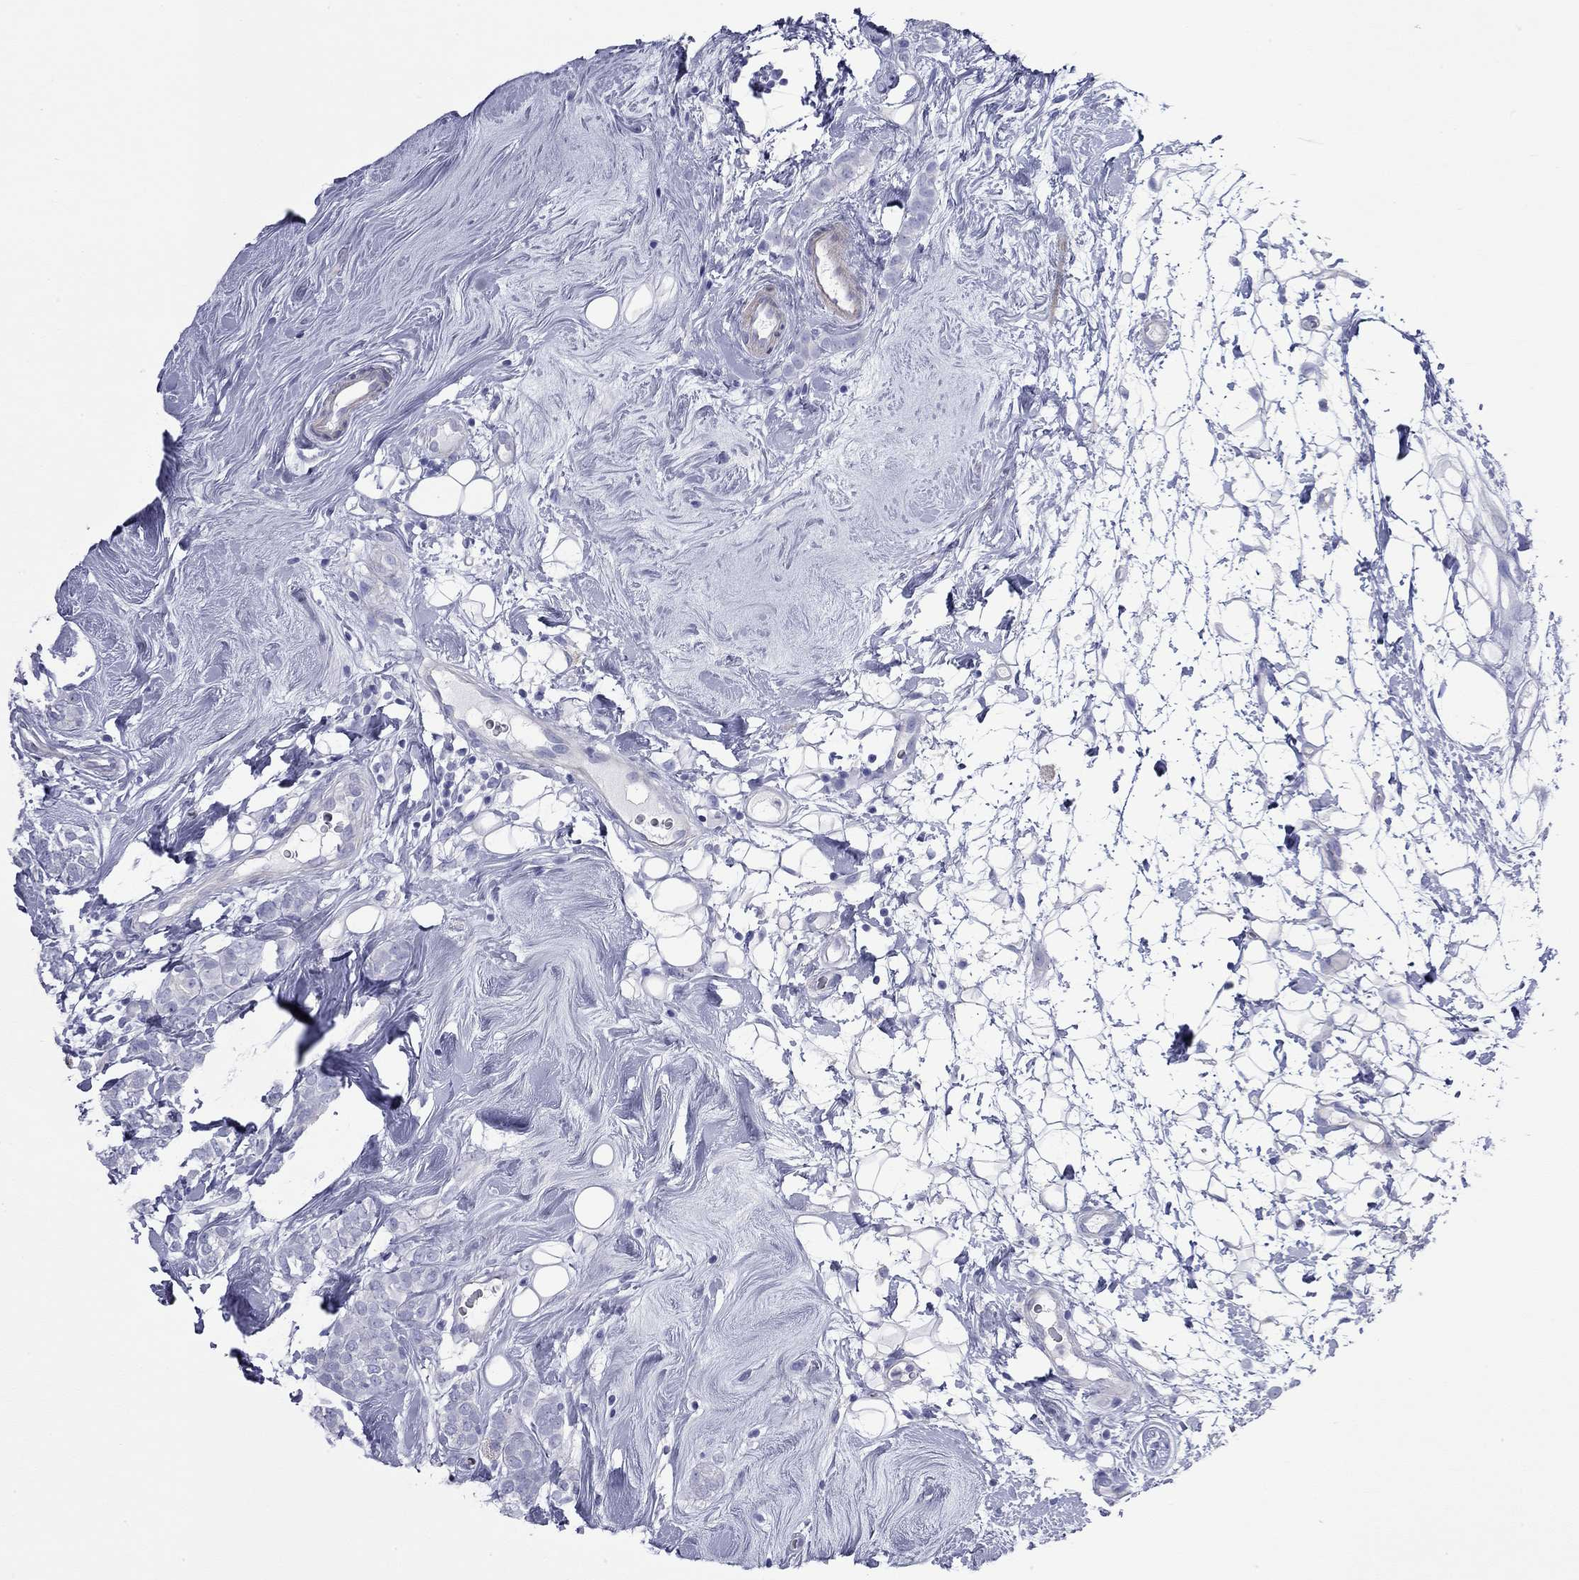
{"staining": {"intensity": "negative", "quantity": "none", "location": "none"}, "tissue": "breast cancer", "cell_type": "Tumor cells", "image_type": "cancer", "snomed": [{"axis": "morphology", "description": "Lobular carcinoma"}, {"axis": "topography", "description": "Breast"}], "caption": "Immunohistochemical staining of human breast cancer demonstrates no significant positivity in tumor cells.", "gene": "ACTL7B", "patient": {"sex": "female", "age": 49}}